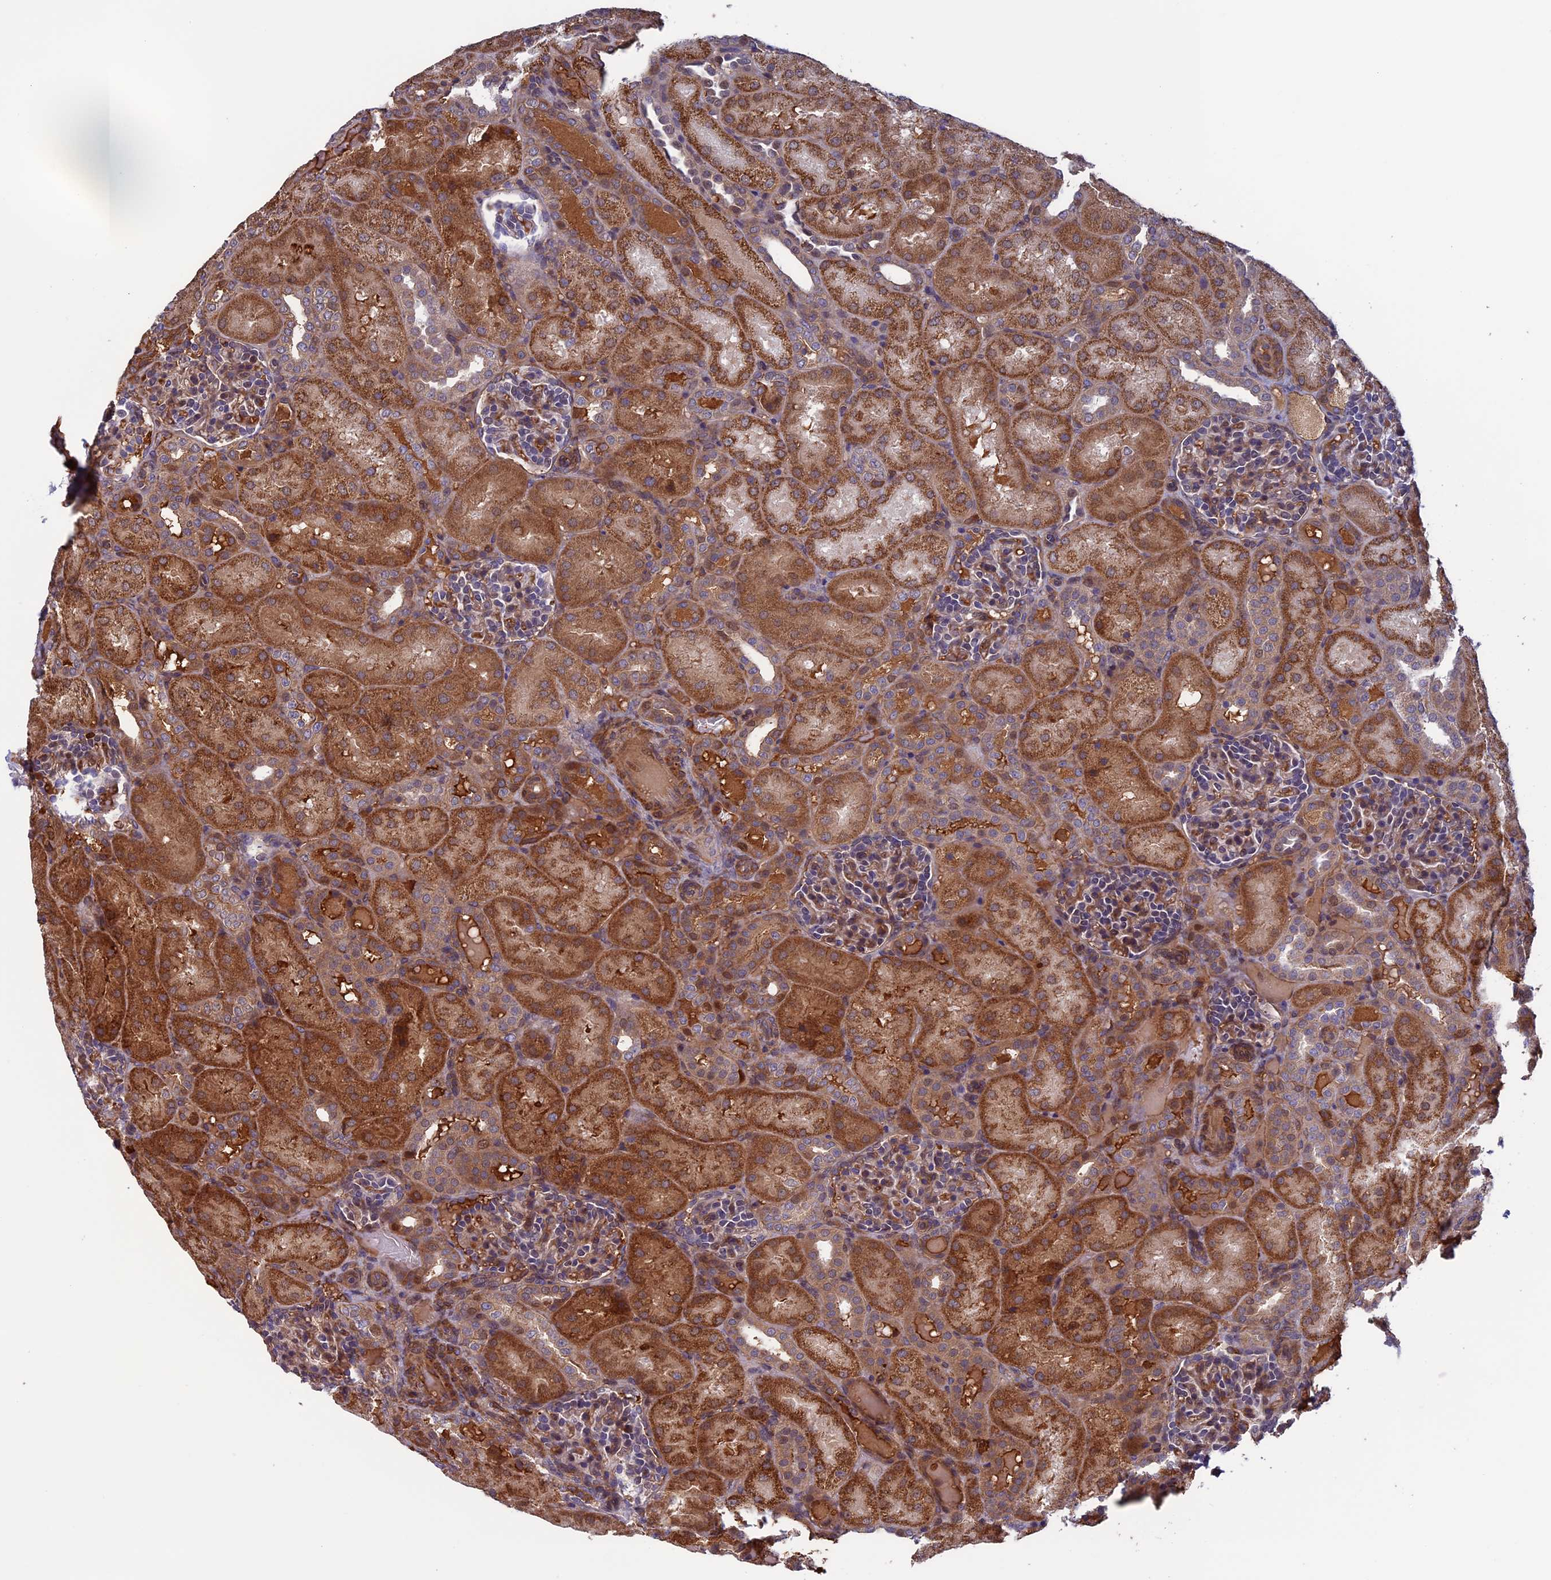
{"staining": {"intensity": "moderate", "quantity": "25%-75%", "location": "cytoplasmic/membranous"}, "tissue": "kidney", "cell_type": "Cells in glomeruli", "image_type": "normal", "snomed": [{"axis": "morphology", "description": "Normal tissue, NOS"}, {"axis": "topography", "description": "Kidney"}], "caption": "Approximately 25%-75% of cells in glomeruli in normal human kidney display moderate cytoplasmic/membranous protein positivity as visualized by brown immunohistochemical staining.", "gene": "FADS1", "patient": {"sex": "male", "age": 1}}